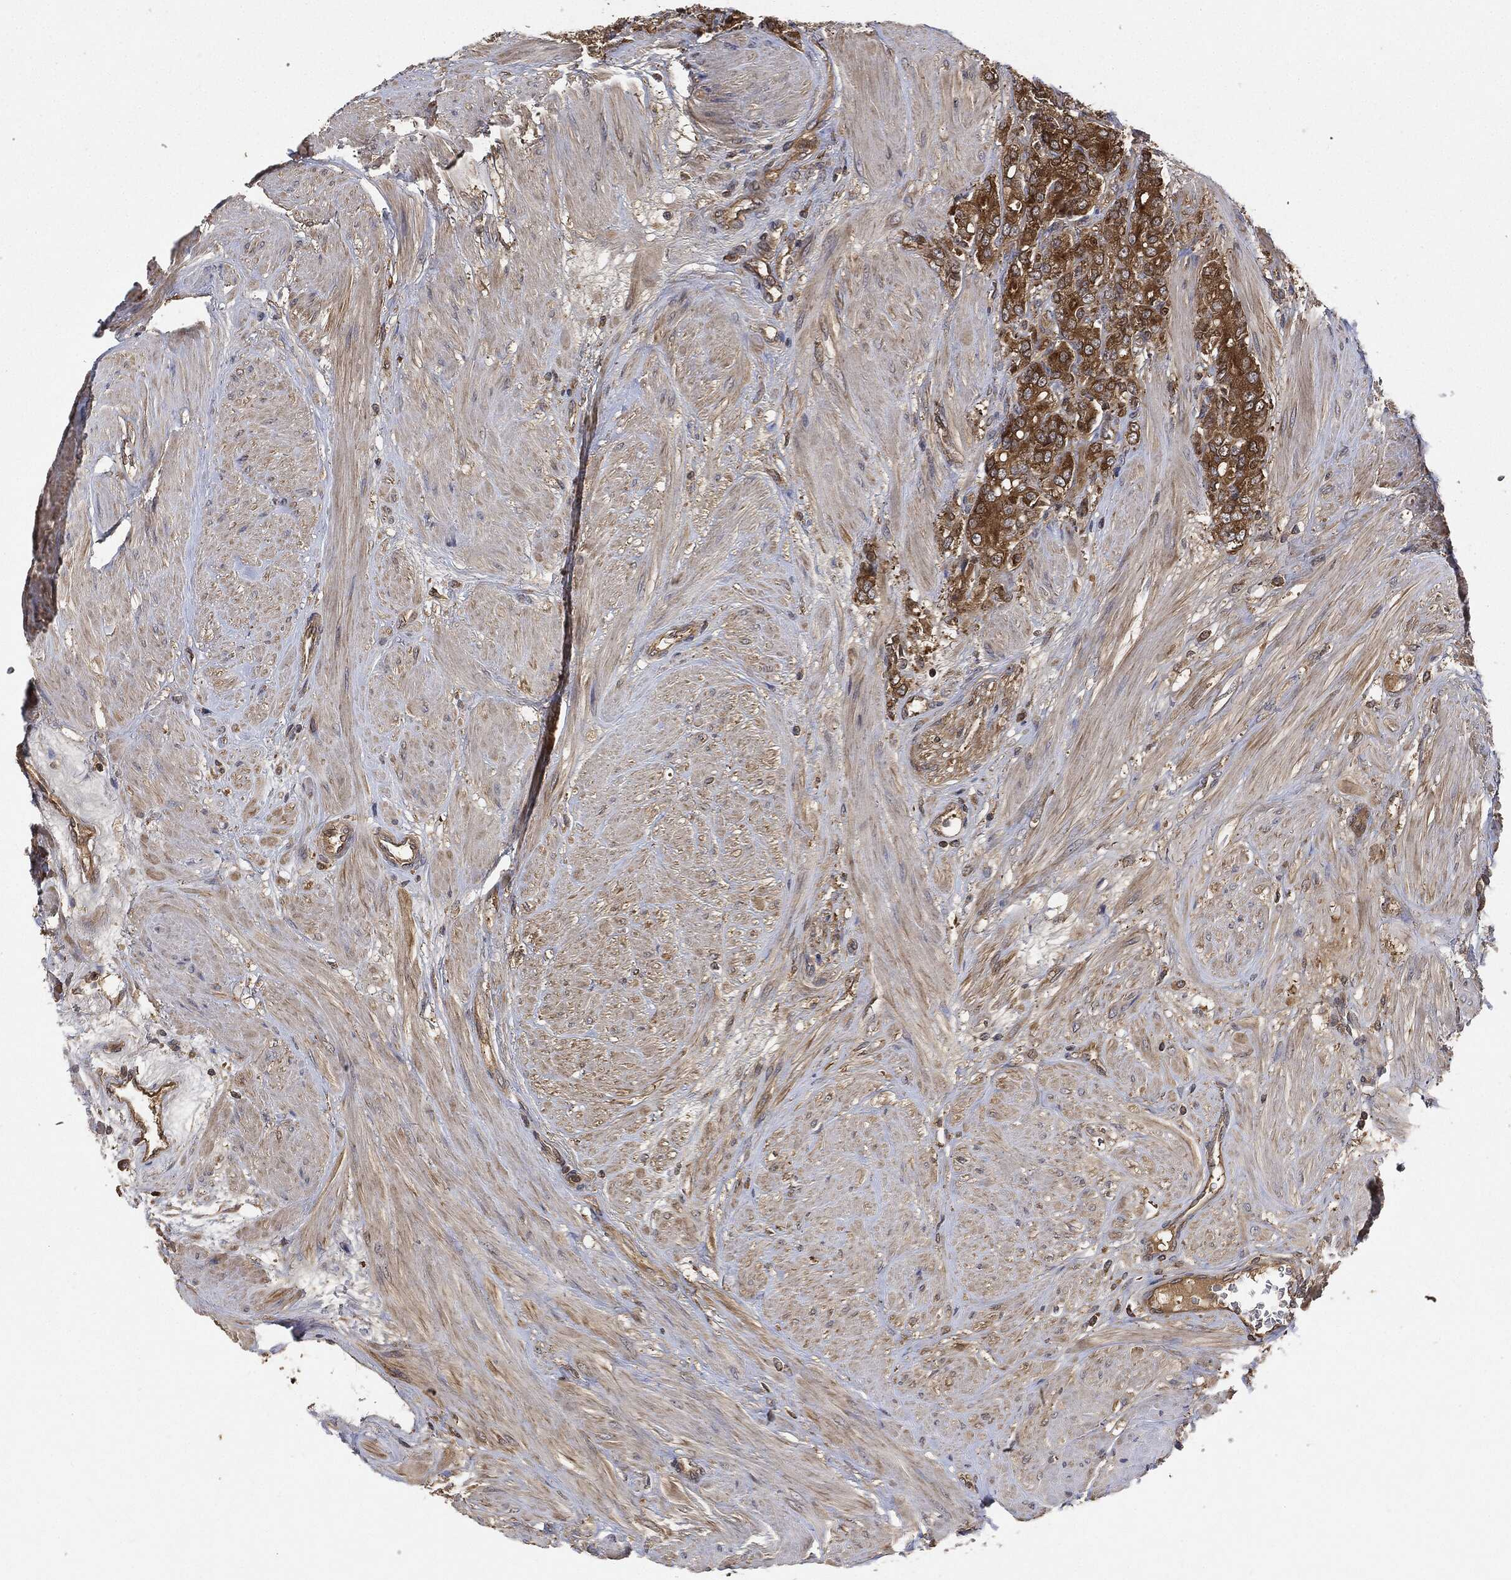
{"staining": {"intensity": "strong", "quantity": ">75%", "location": "cytoplasmic/membranous"}, "tissue": "prostate cancer", "cell_type": "Tumor cells", "image_type": "cancer", "snomed": [{"axis": "morphology", "description": "Adenocarcinoma, NOS"}, {"axis": "topography", "description": "Prostate and seminal vesicle, NOS"}, {"axis": "topography", "description": "Prostate"}], "caption": "A micrograph showing strong cytoplasmic/membranous positivity in approximately >75% of tumor cells in adenocarcinoma (prostate), as visualized by brown immunohistochemical staining.", "gene": "BRAF", "patient": {"sex": "male", "age": 67}}